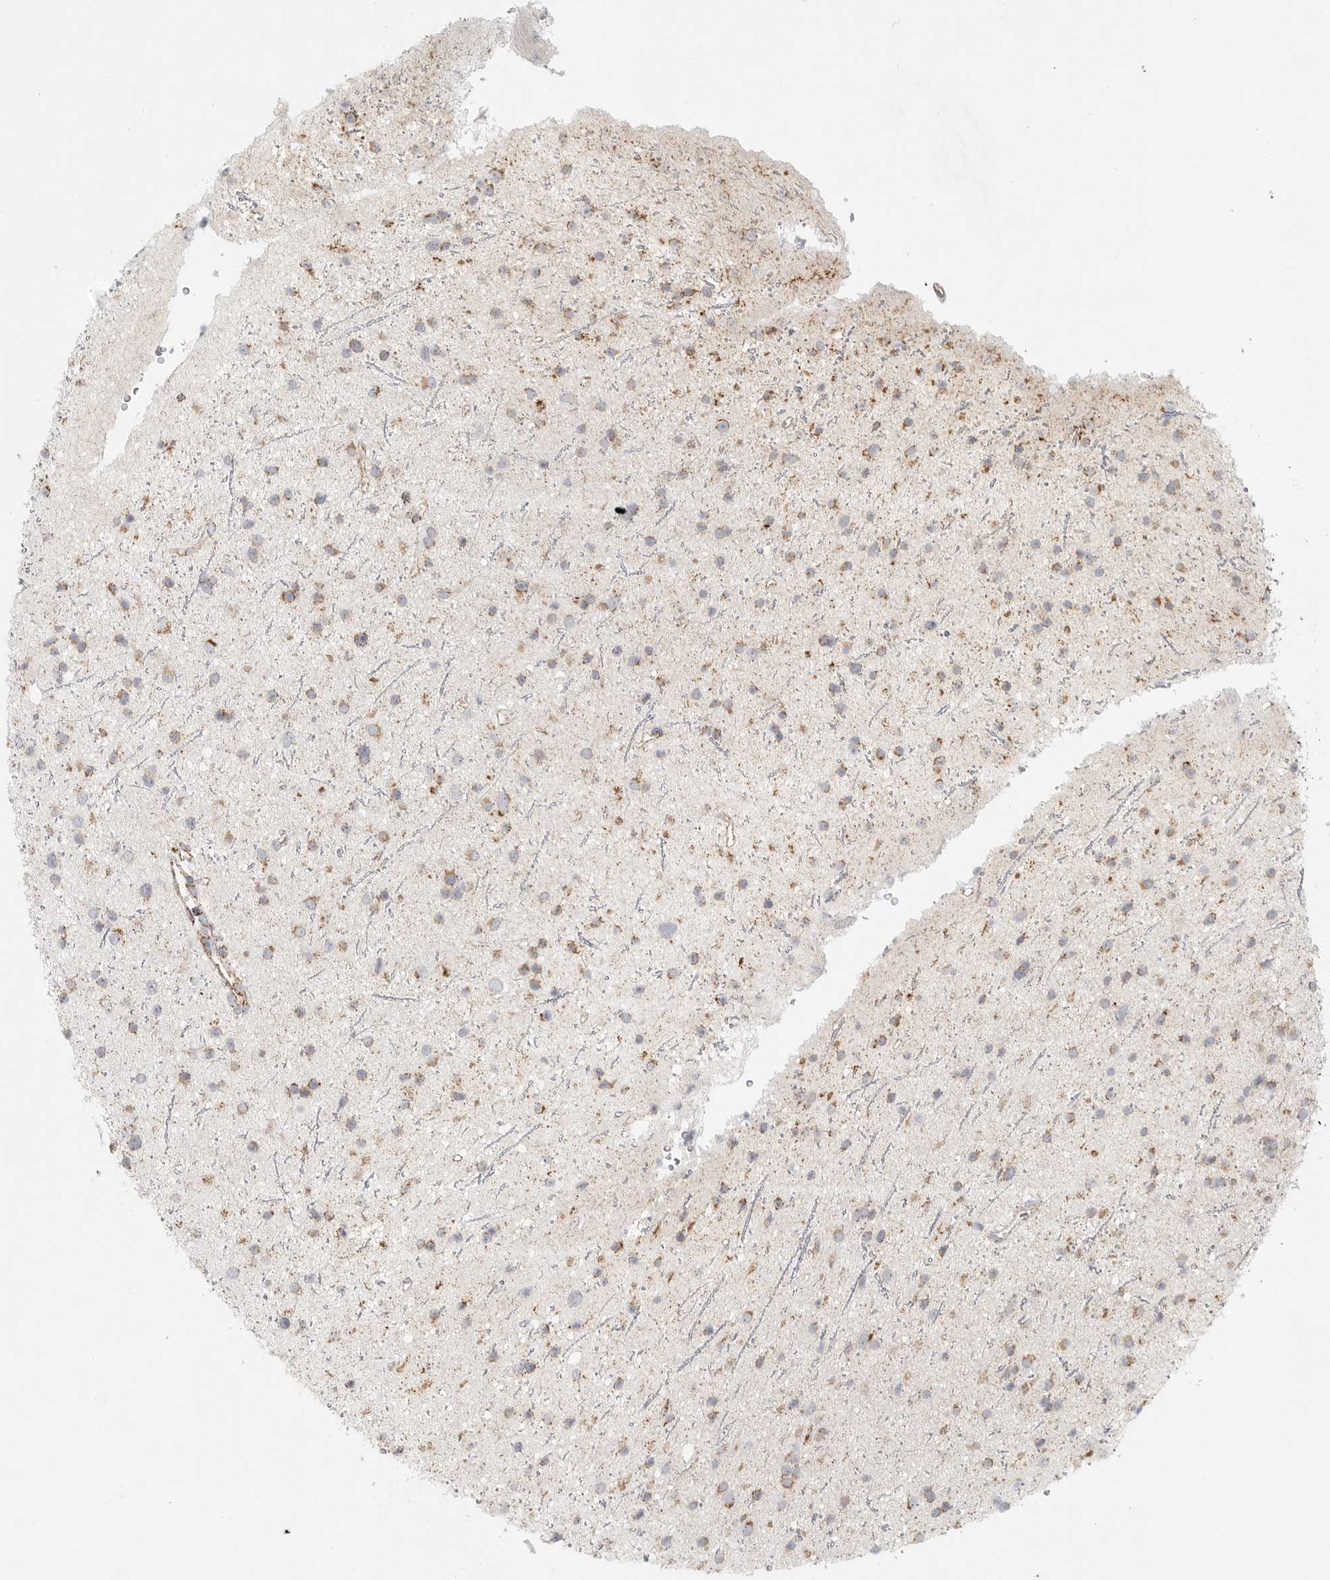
{"staining": {"intensity": "moderate", "quantity": ">75%", "location": "cytoplasmic/membranous"}, "tissue": "glioma", "cell_type": "Tumor cells", "image_type": "cancer", "snomed": [{"axis": "morphology", "description": "Glioma, malignant, Low grade"}, {"axis": "topography", "description": "Cerebral cortex"}], "caption": "Brown immunohistochemical staining in malignant glioma (low-grade) demonstrates moderate cytoplasmic/membranous staining in approximately >75% of tumor cells.", "gene": "SLC25A26", "patient": {"sex": "female", "age": 39}}